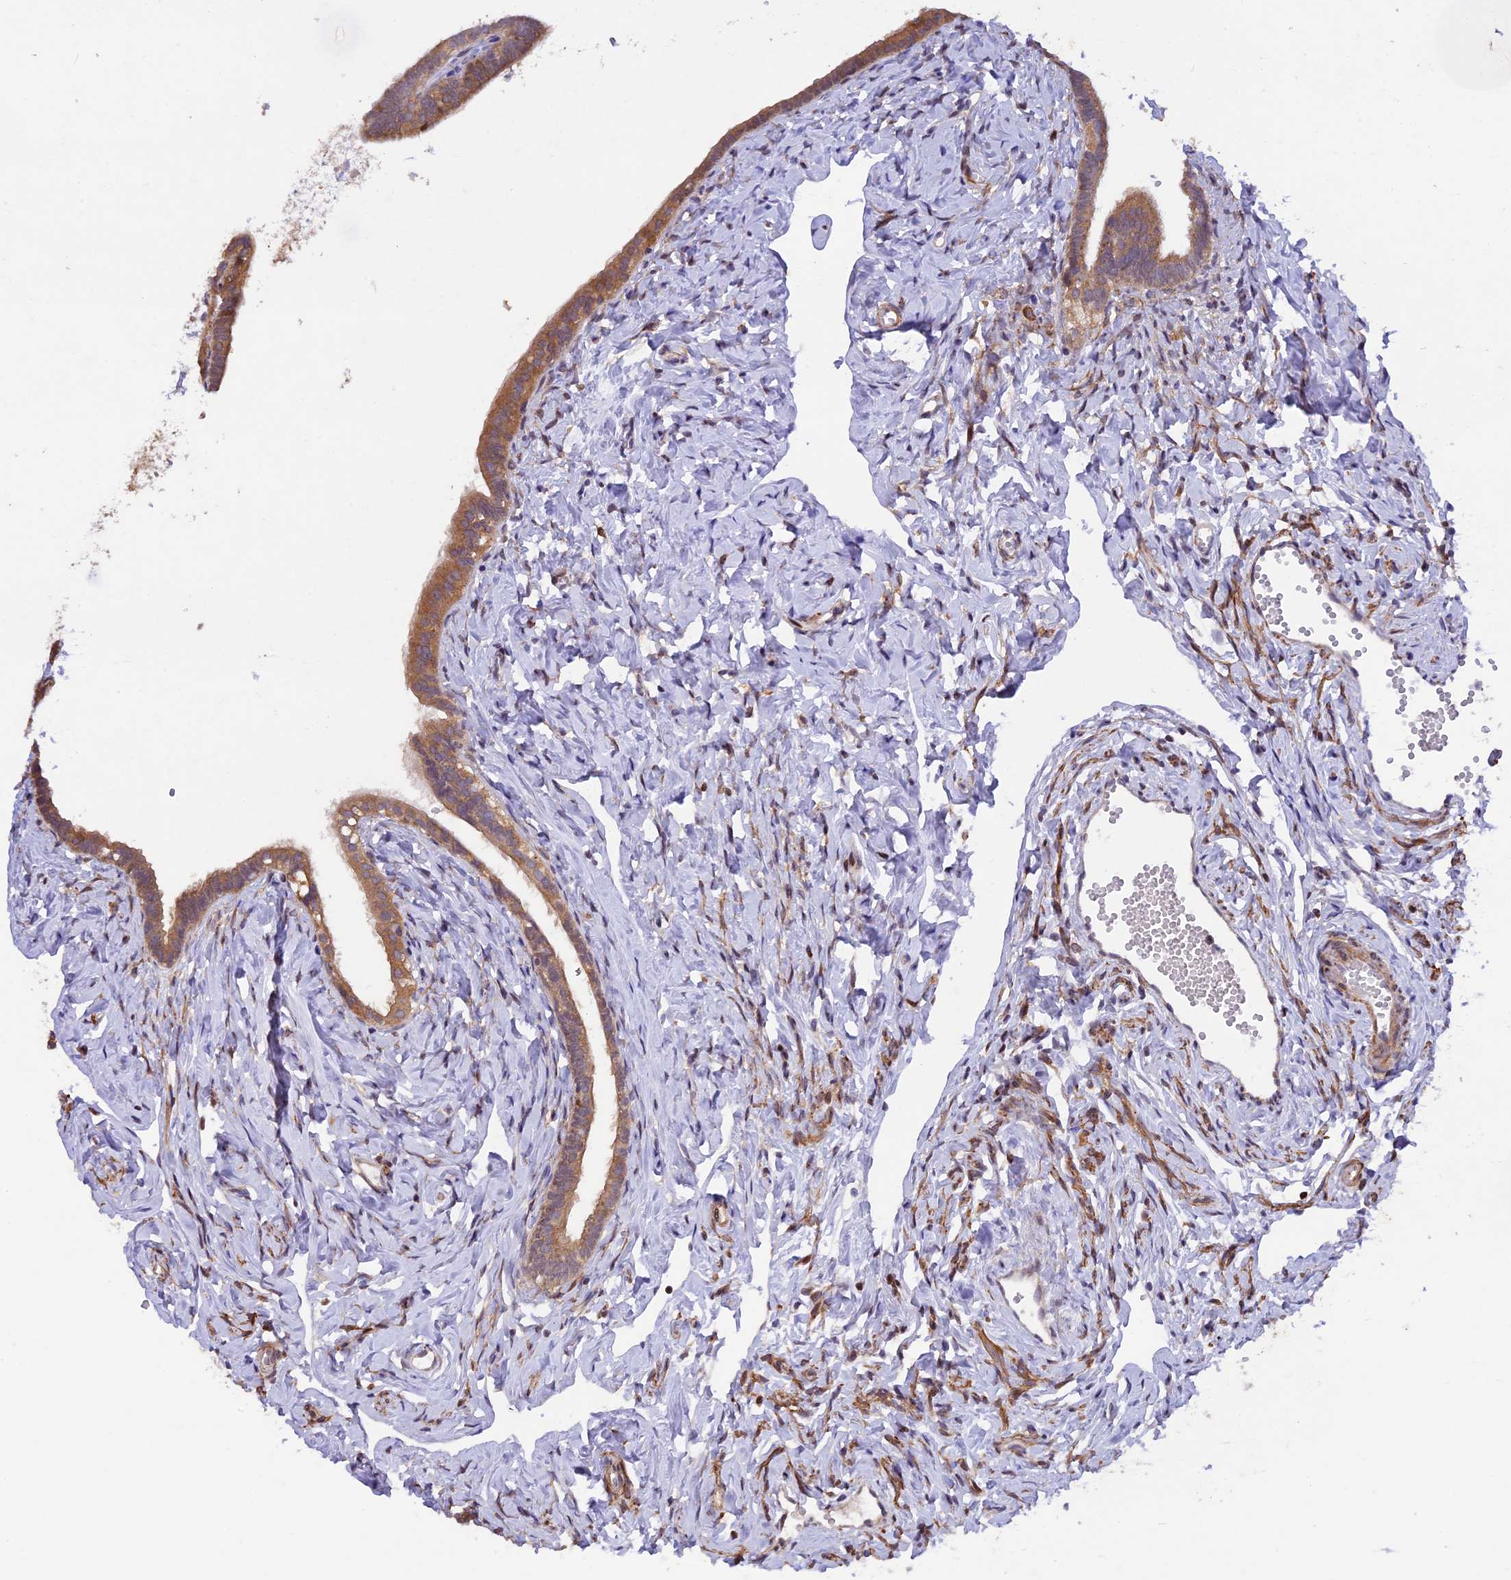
{"staining": {"intensity": "moderate", "quantity": "25%-75%", "location": "cytoplasmic/membranous"}, "tissue": "fallopian tube", "cell_type": "Glandular cells", "image_type": "normal", "snomed": [{"axis": "morphology", "description": "Normal tissue, NOS"}, {"axis": "topography", "description": "Fallopian tube"}], "caption": "An immunohistochemistry image of normal tissue is shown. Protein staining in brown highlights moderate cytoplasmic/membranous positivity in fallopian tube within glandular cells. Using DAB (brown) and hematoxylin (blue) stains, captured at high magnification using brightfield microscopy.", "gene": "MAN2C1", "patient": {"sex": "female", "age": 66}}